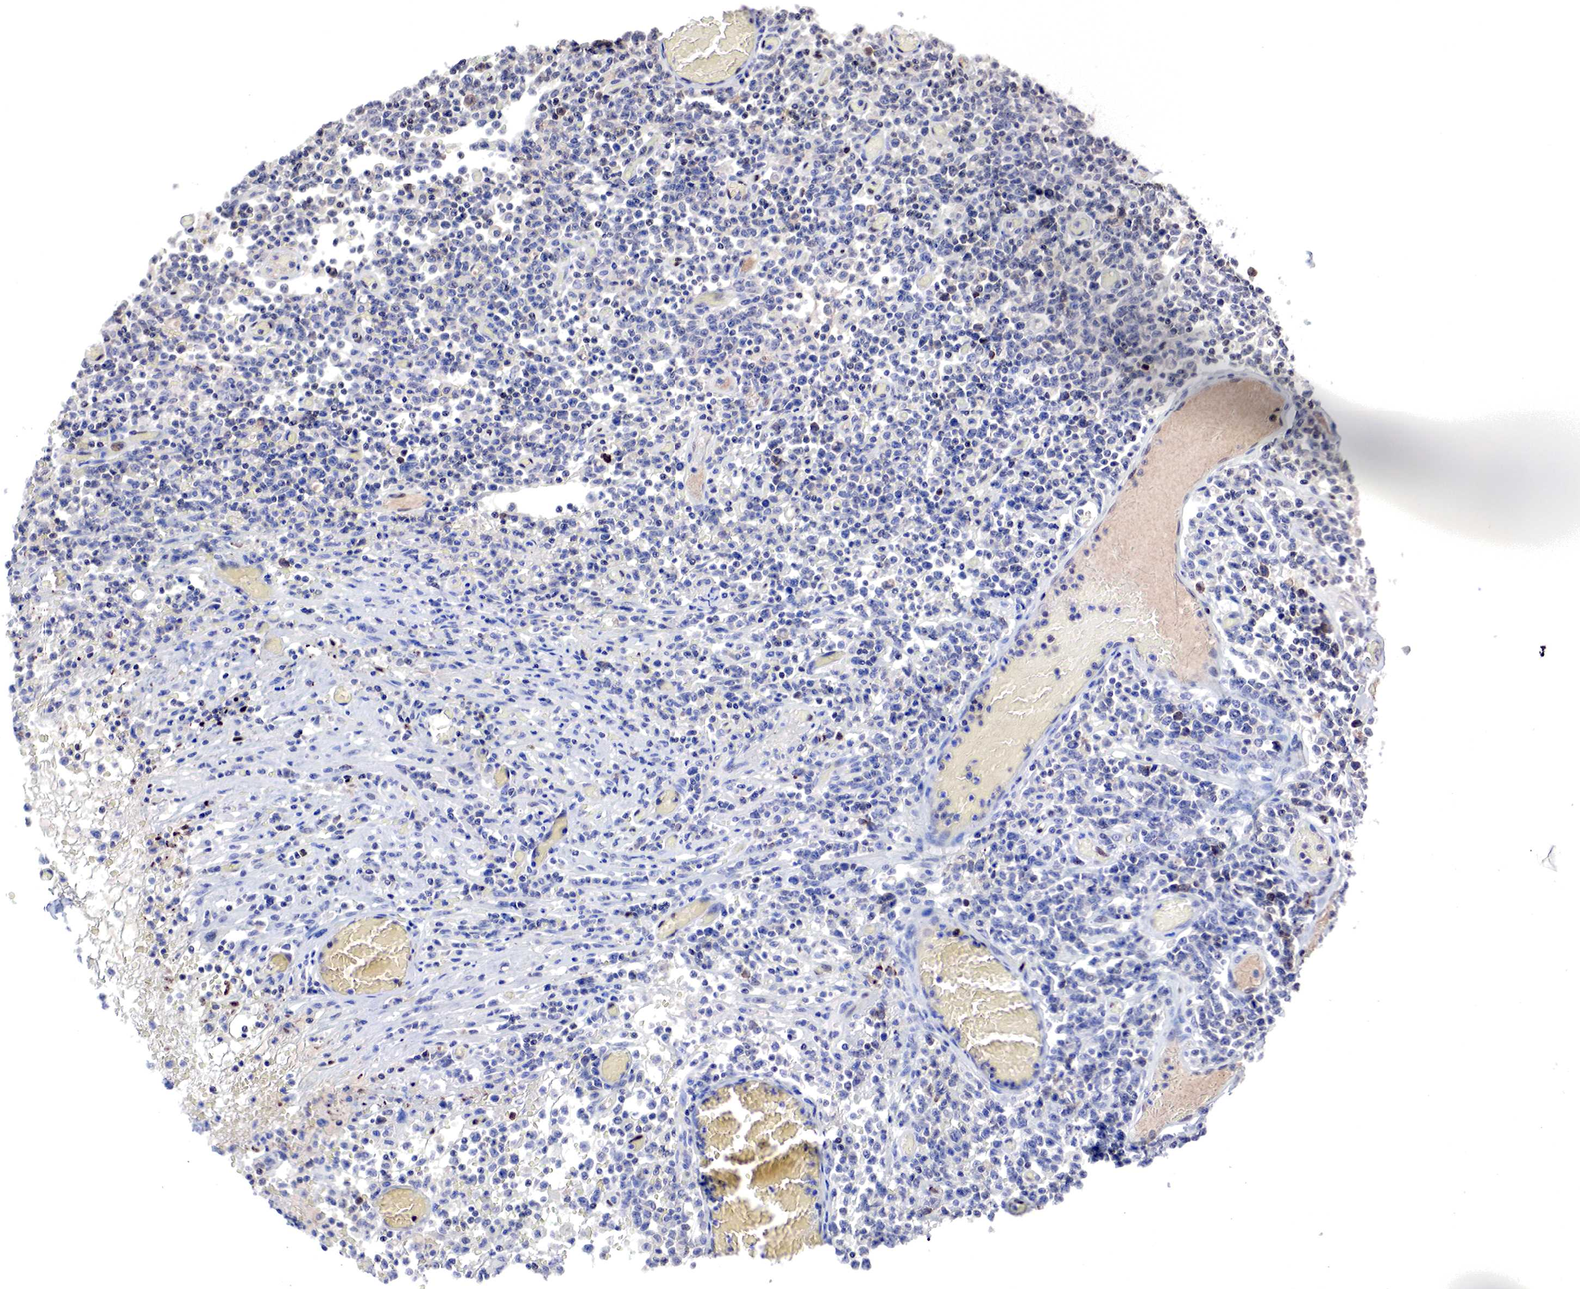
{"staining": {"intensity": "negative", "quantity": "none", "location": "none"}, "tissue": "lymphoma", "cell_type": "Tumor cells", "image_type": "cancer", "snomed": [{"axis": "morphology", "description": "Malignant lymphoma, non-Hodgkin's type, High grade"}, {"axis": "topography", "description": "Colon"}], "caption": "Protein analysis of high-grade malignant lymphoma, non-Hodgkin's type displays no significant staining in tumor cells.", "gene": "DACH2", "patient": {"sex": "male", "age": 82}}